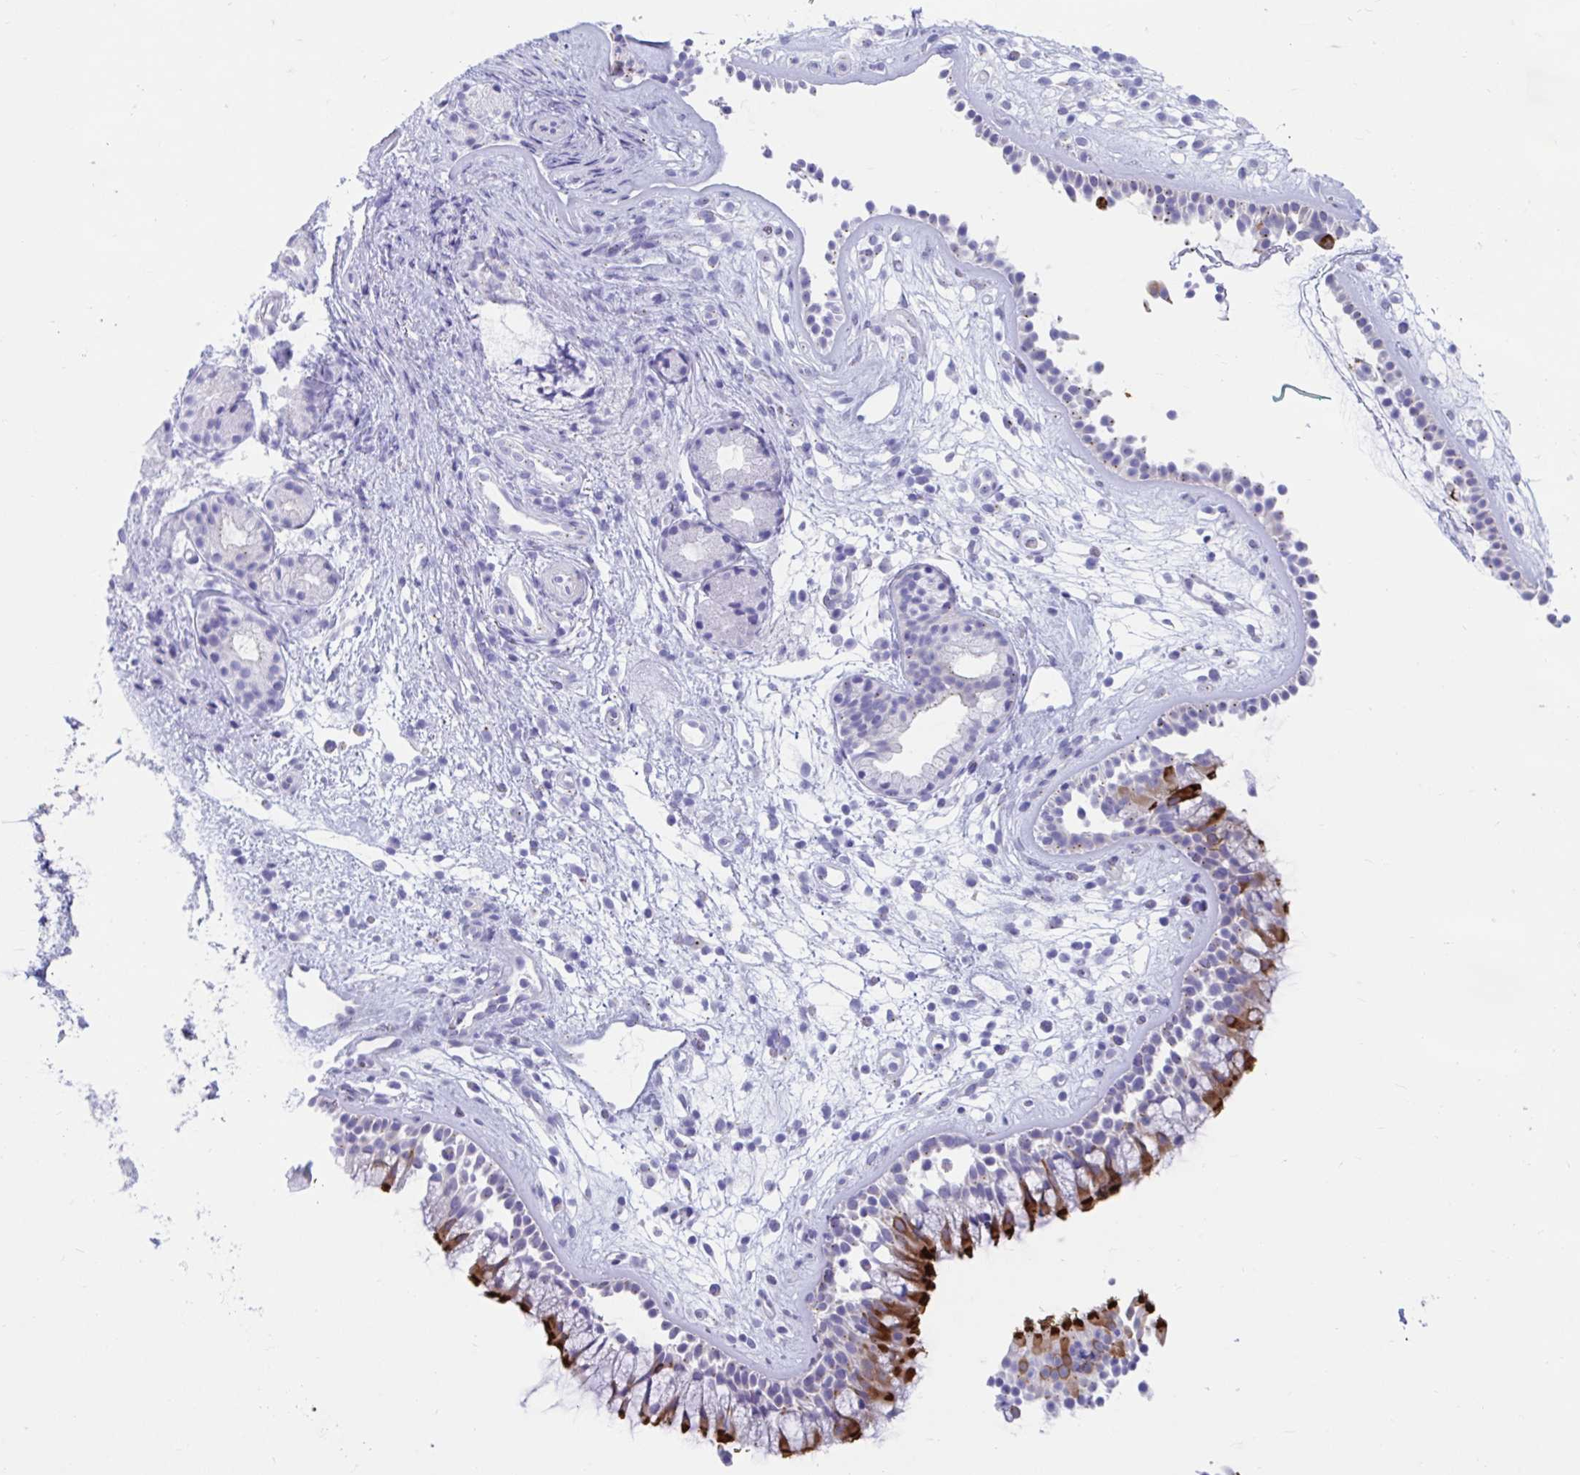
{"staining": {"intensity": "strong", "quantity": "<25%", "location": "cytoplasmic/membranous"}, "tissue": "nasopharynx", "cell_type": "Respiratory epithelial cells", "image_type": "normal", "snomed": [{"axis": "morphology", "description": "Normal tissue, NOS"}, {"axis": "topography", "description": "Nasopharynx"}], "caption": "Unremarkable nasopharynx reveals strong cytoplasmic/membranous staining in about <25% of respiratory epithelial cells, visualized by immunohistochemistry.", "gene": "TTC30A", "patient": {"sex": "female", "age": 70}}